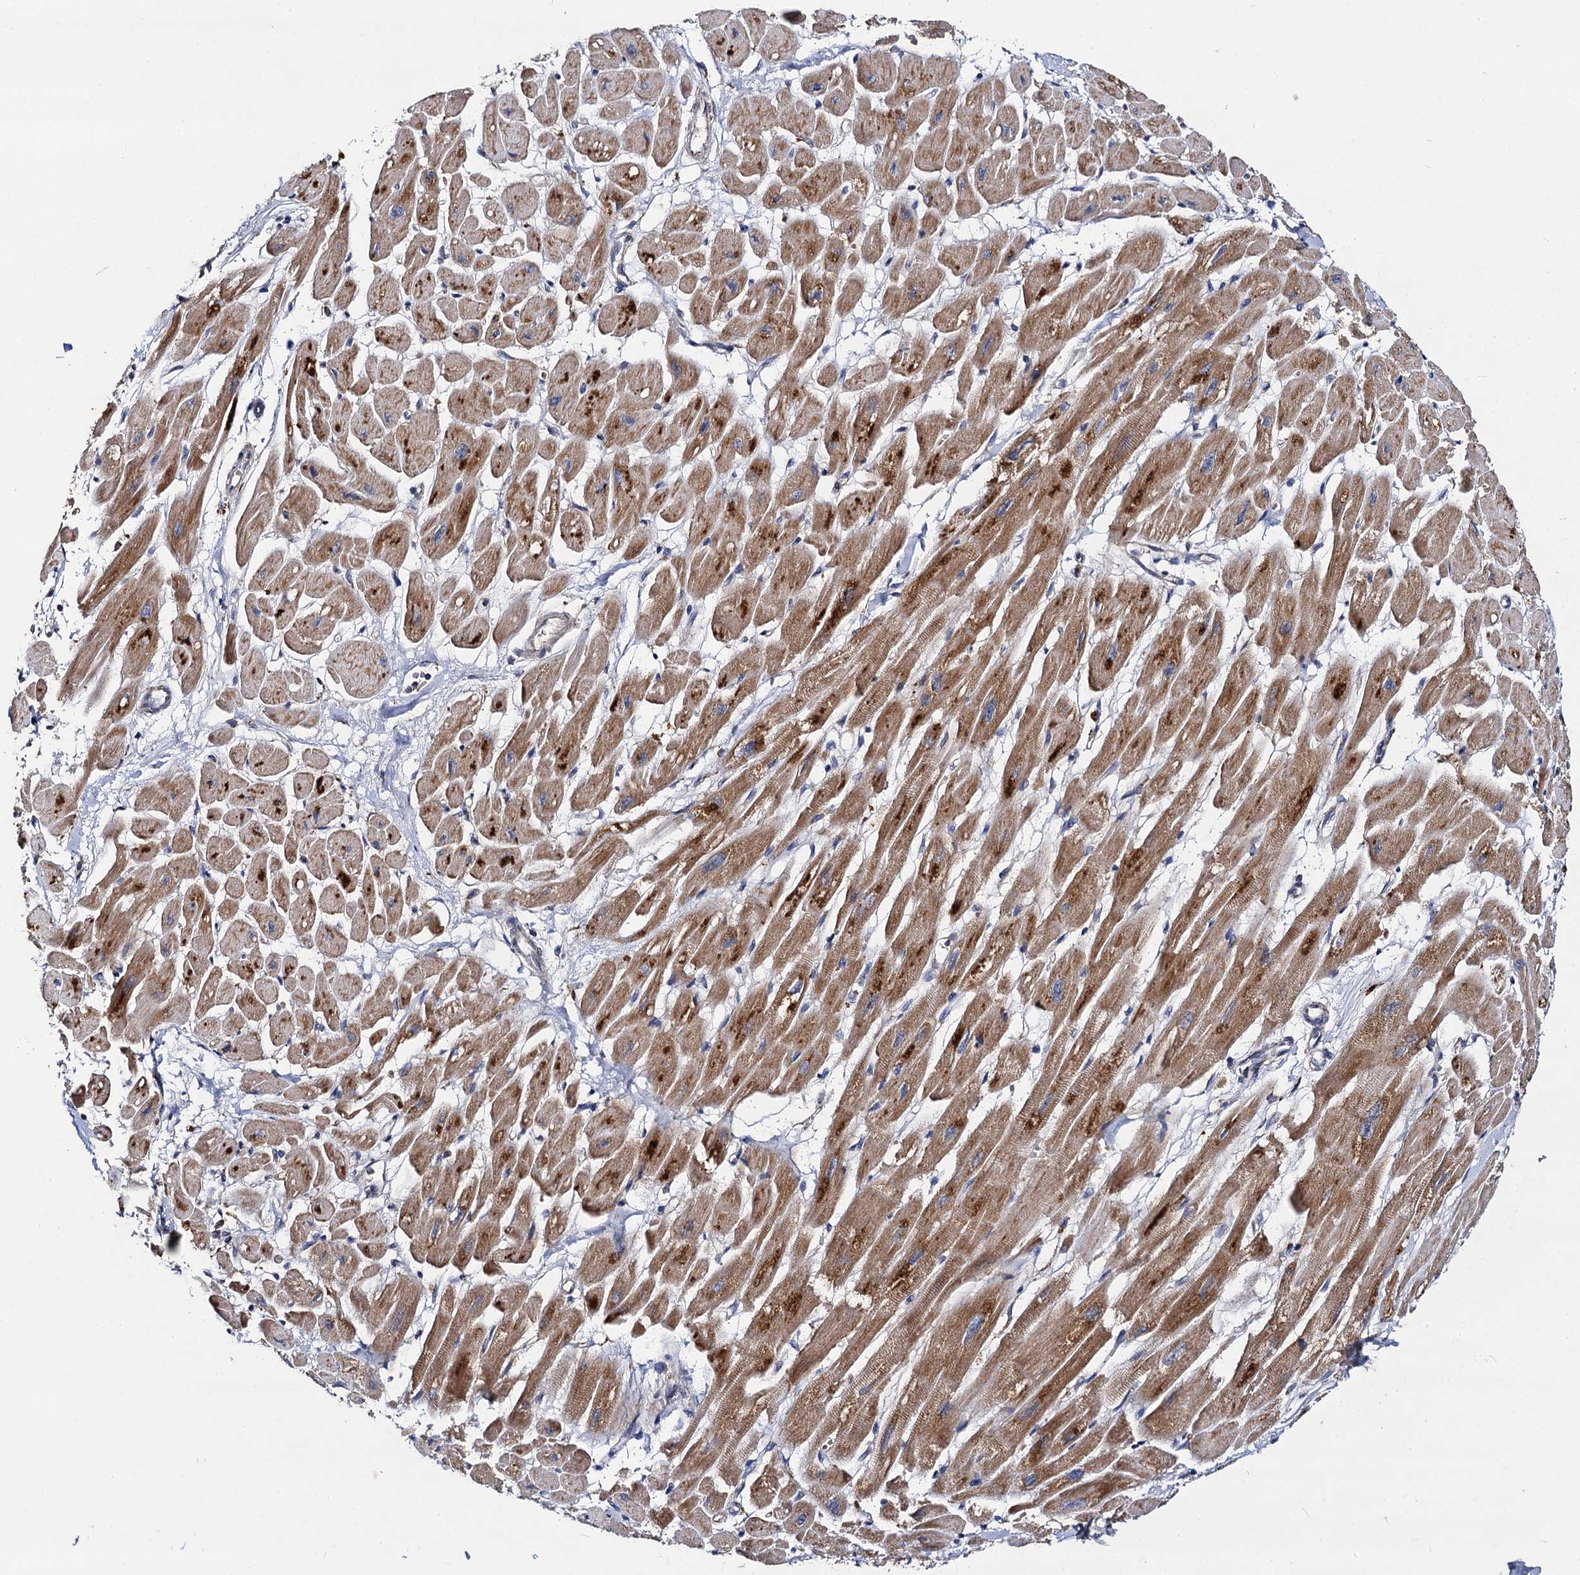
{"staining": {"intensity": "moderate", "quantity": ">75%", "location": "cytoplasmic/membranous"}, "tissue": "heart muscle", "cell_type": "Cardiomyocytes", "image_type": "normal", "snomed": [{"axis": "morphology", "description": "Normal tissue, NOS"}, {"axis": "topography", "description": "Heart"}], "caption": "Immunohistochemical staining of benign human heart muscle demonstrates moderate cytoplasmic/membranous protein staining in approximately >75% of cardiomyocytes.", "gene": "VPS37D", "patient": {"sex": "female", "age": 54}}